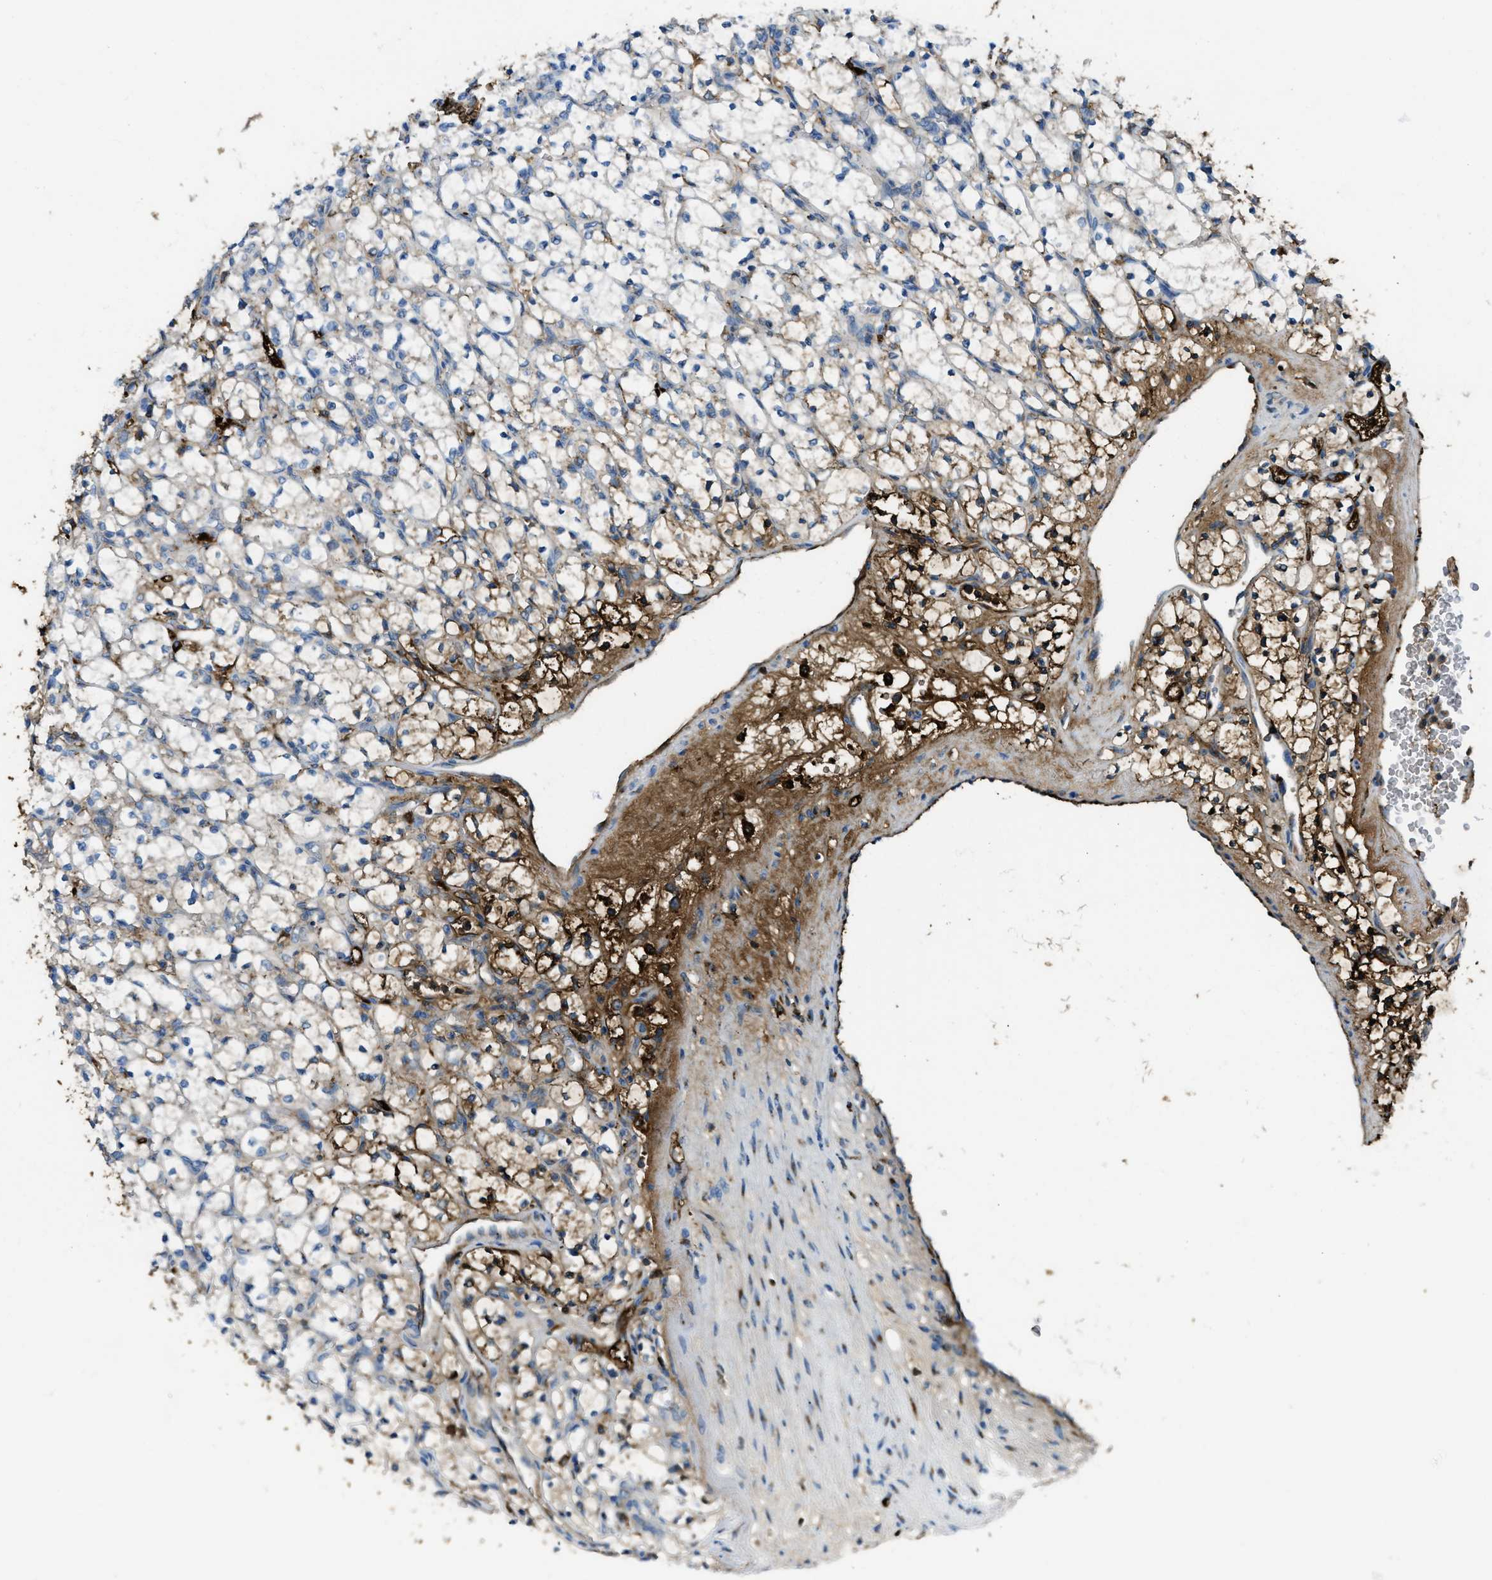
{"staining": {"intensity": "weak", "quantity": "<25%", "location": "cytoplasmic/membranous"}, "tissue": "renal cancer", "cell_type": "Tumor cells", "image_type": "cancer", "snomed": [{"axis": "morphology", "description": "Adenocarcinoma, NOS"}, {"axis": "topography", "description": "Kidney"}], "caption": "Adenocarcinoma (renal) stained for a protein using IHC reveals no positivity tumor cells.", "gene": "TRIM59", "patient": {"sex": "female", "age": 69}}